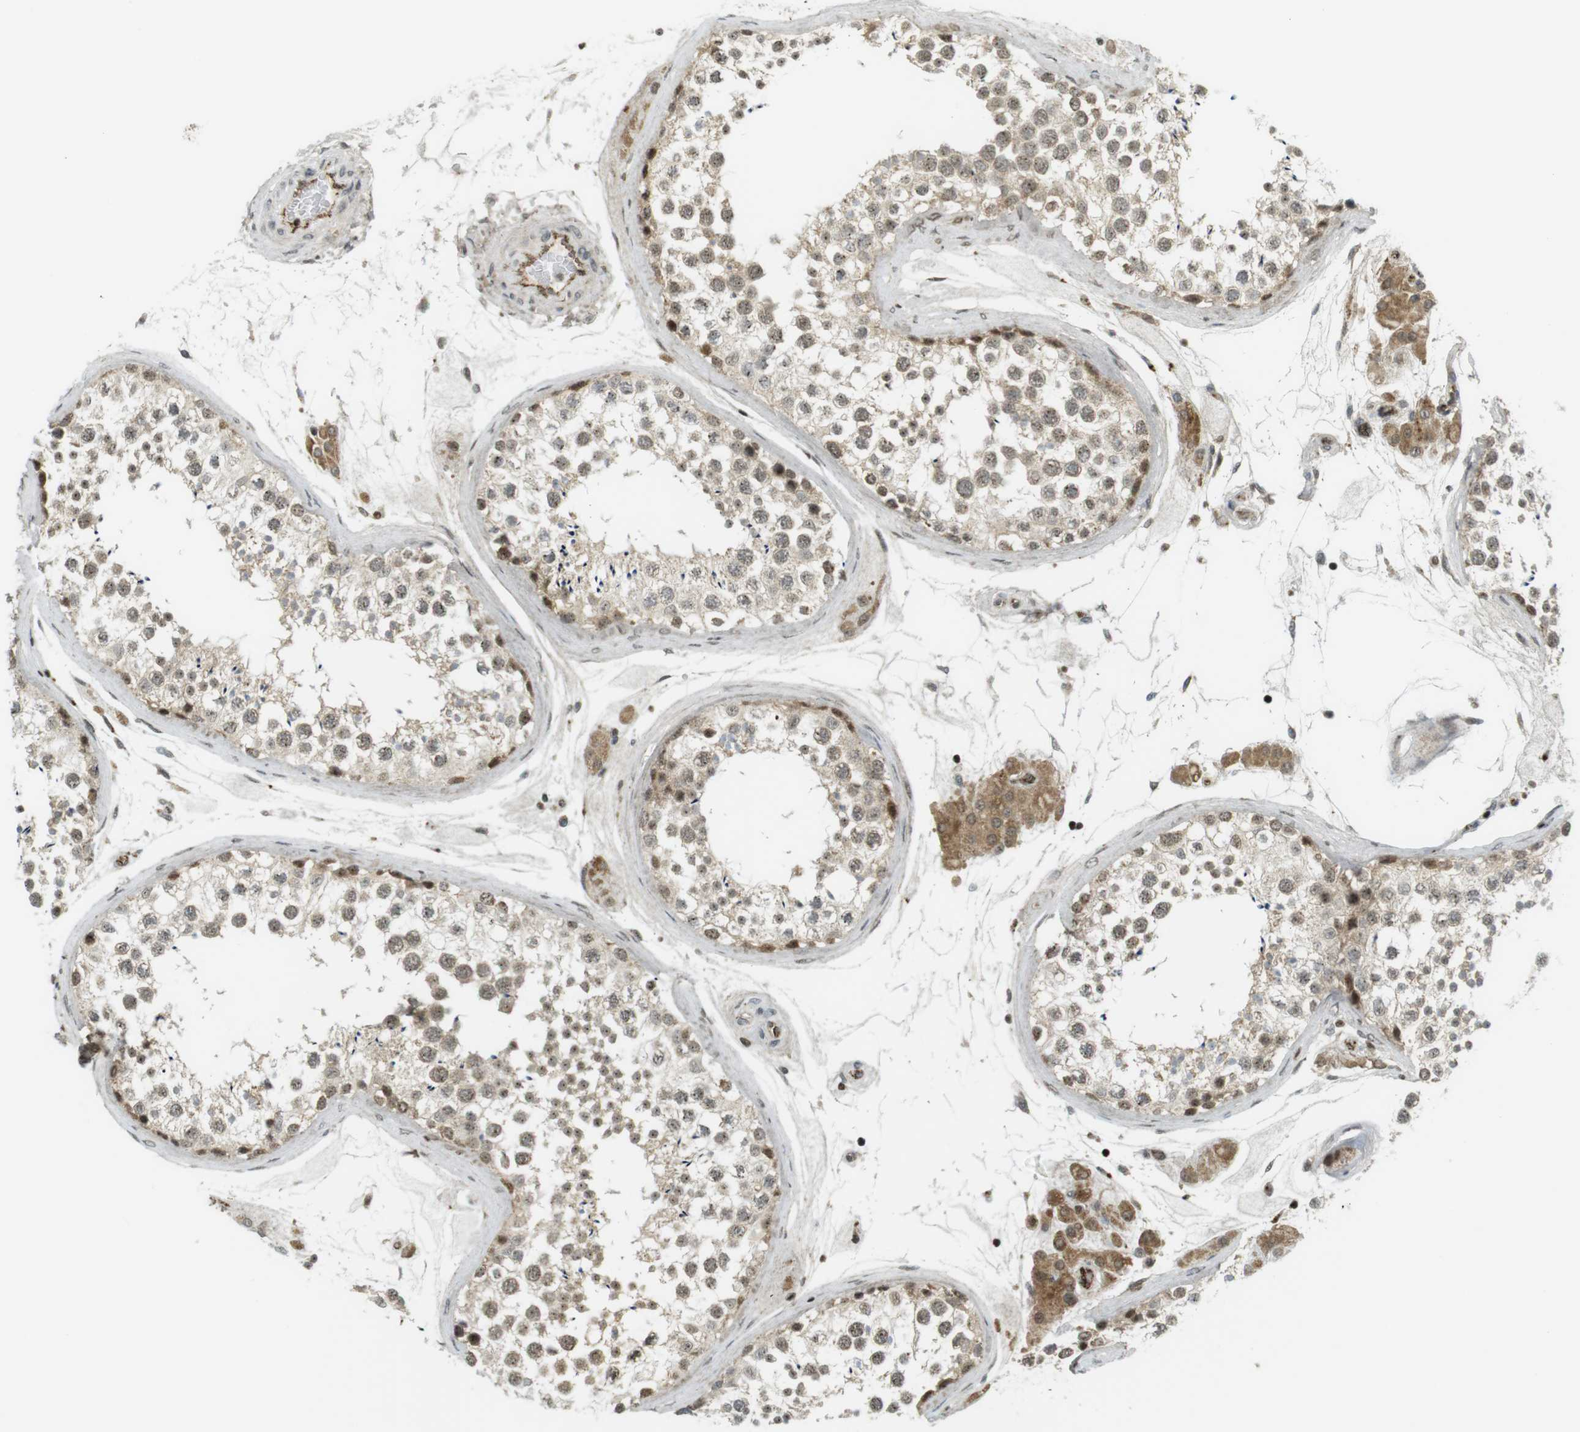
{"staining": {"intensity": "weak", "quantity": ">75%", "location": "cytoplasmic/membranous,nuclear"}, "tissue": "testis", "cell_type": "Cells in seminiferous ducts", "image_type": "normal", "snomed": [{"axis": "morphology", "description": "Normal tissue, NOS"}, {"axis": "topography", "description": "Testis"}], "caption": "Cells in seminiferous ducts demonstrate low levels of weak cytoplasmic/membranous,nuclear positivity in about >75% of cells in normal testis. The staining was performed using DAB to visualize the protein expression in brown, while the nuclei were stained in blue with hematoxylin (Magnification: 20x).", "gene": "PPP1R13B", "patient": {"sex": "male", "age": 46}}